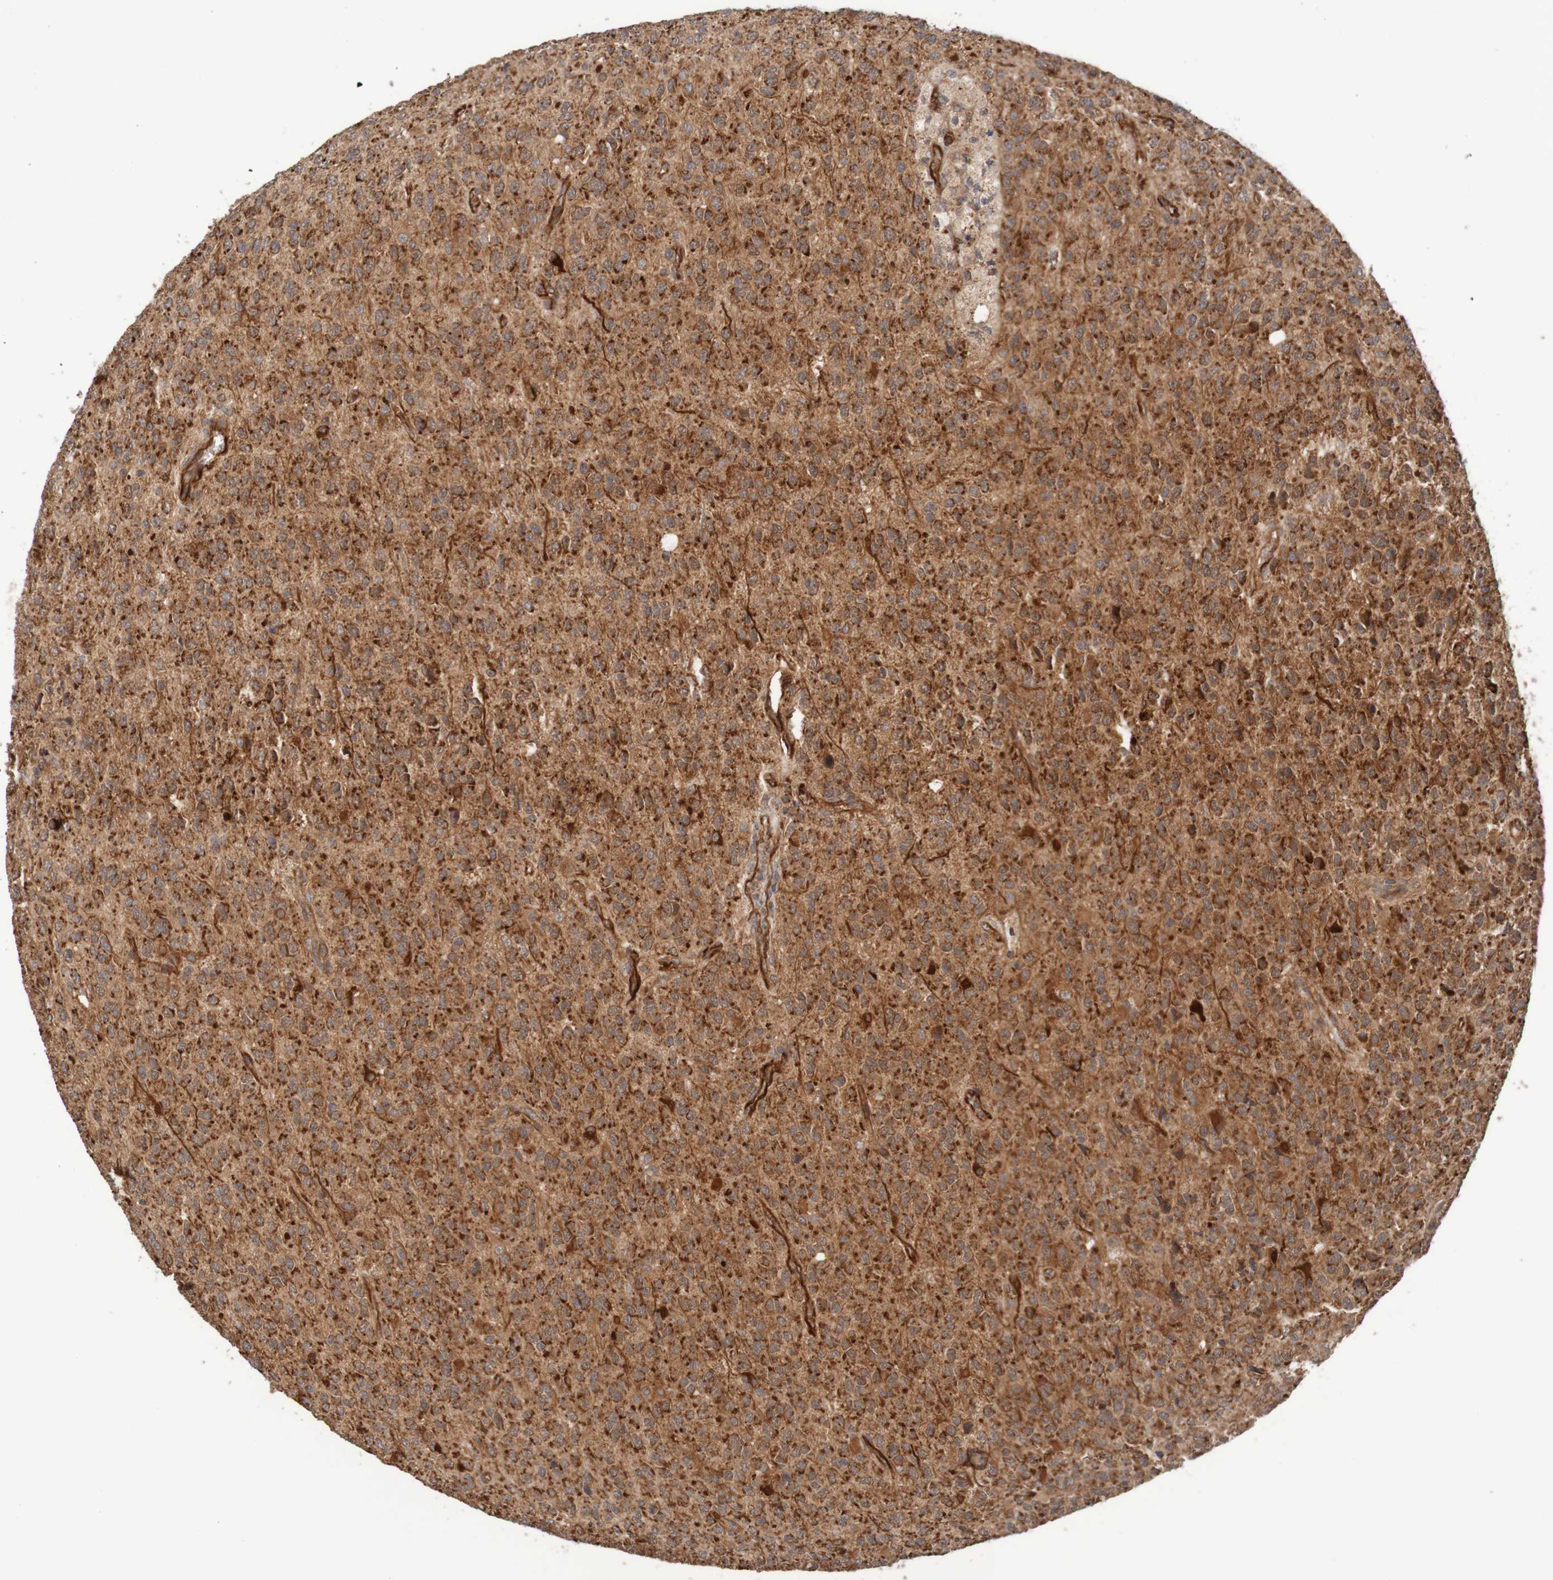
{"staining": {"intensity": "strong", "quantity": ">75%", "location": "cytoplasmic/membranous"}, "tissue": "glioma", "cell_type": "Tumor cells", "image_type": "cancer", "snomed": [{"axis": "morphology", "description": "Glioma, malignant, High grade"}, {"axis": "topography", "description": "pancreas cauda"}], "caption": "Glioma was stained to show a protein in brown. There is high levels of strong cytoplasmic/membranous staining in approximately >75% of tumor cells.", "gene": "MRPL52", "patient": {"sex": "male", "age": 60}}